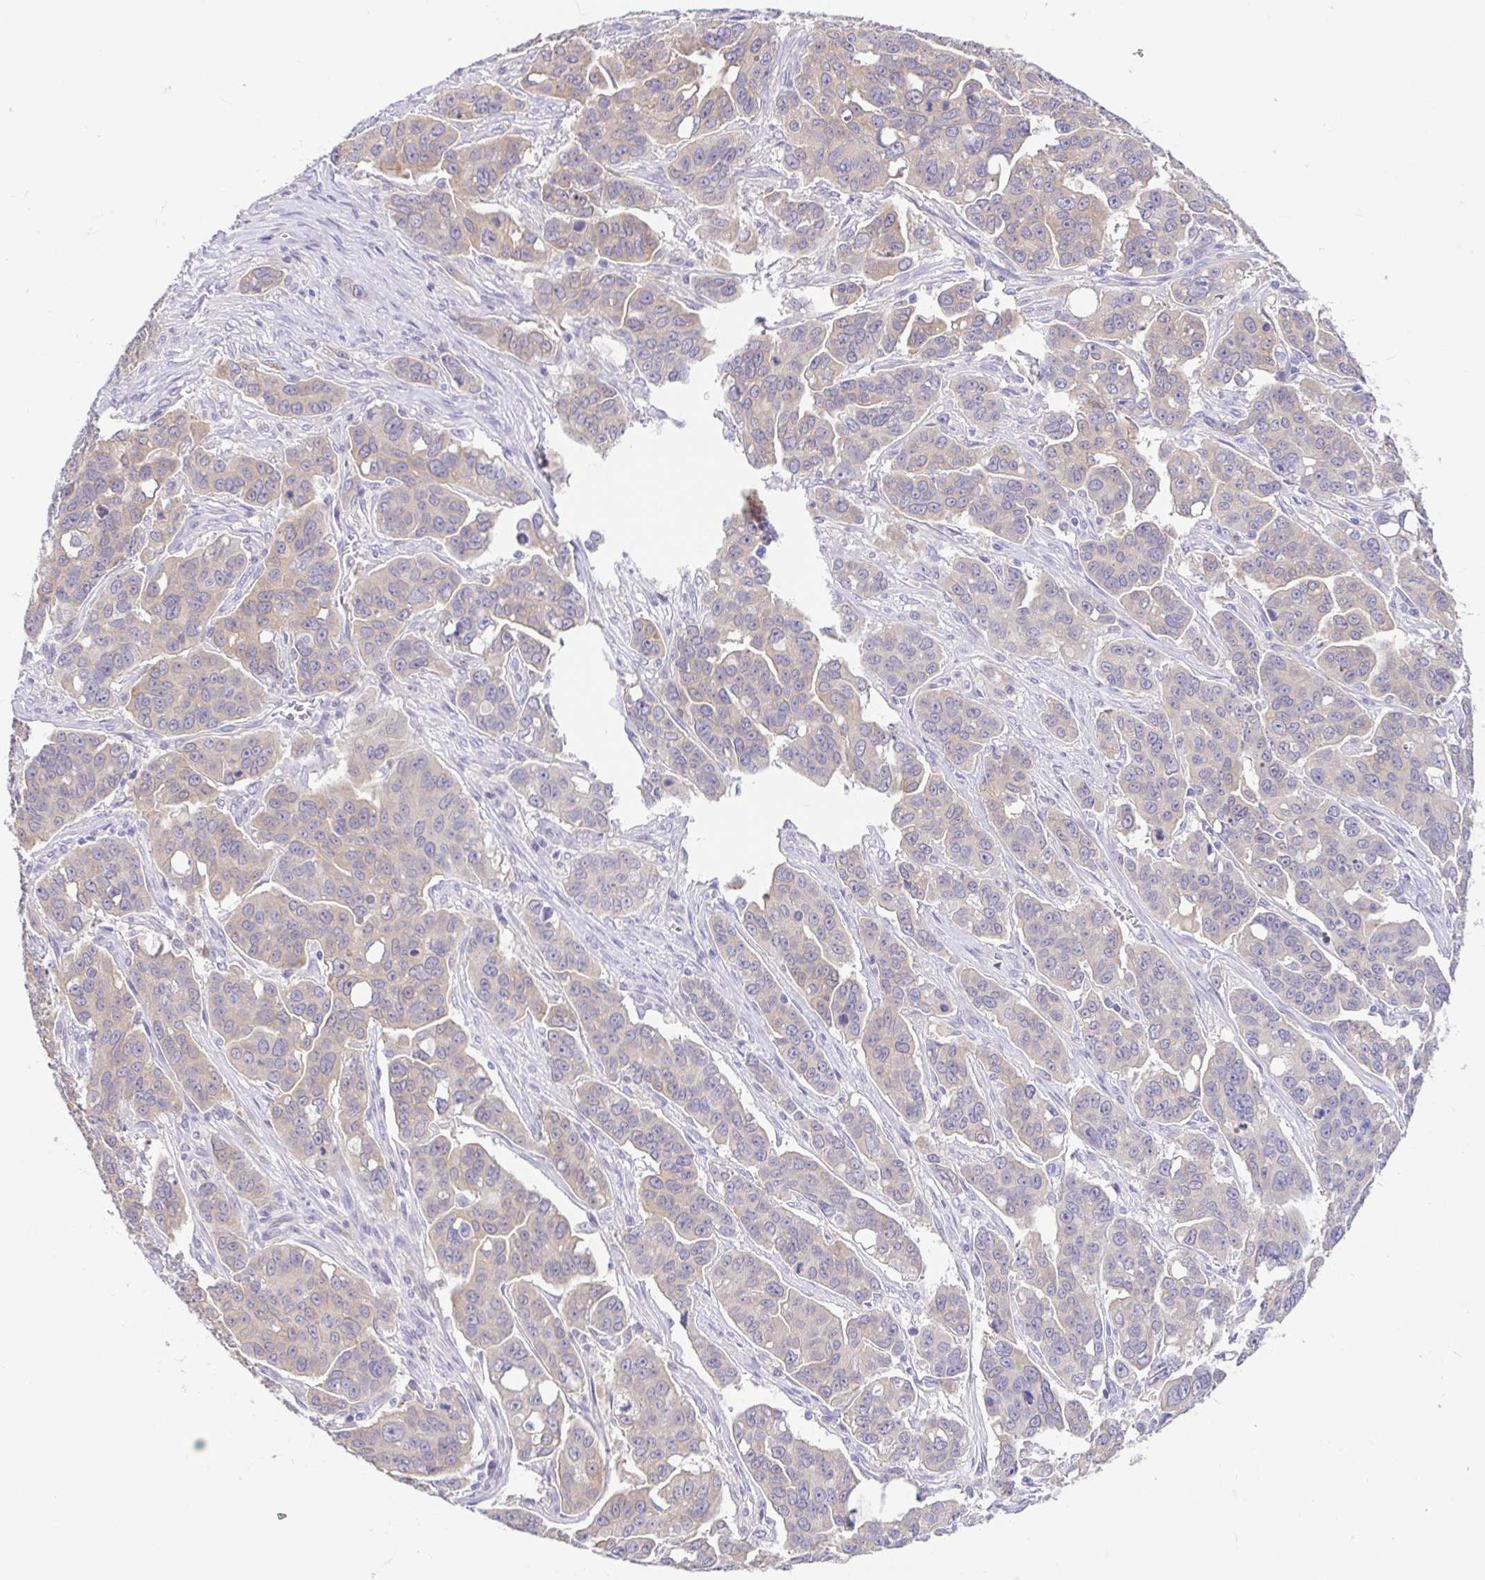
{"staining": {"intensity": "weak", "quantity": "25%-75%", "location": "cytoplasmic/membranous"}, "tissue": "ovarian cancer", "cell_type": "Tumor cells", "image_type": "cancer", "snomed": [{"axis": "morphology", "description": "Carcinoma, endometroid"}, {"axis": "topography", "description": "Ovary"}], "caption": "Immunohistochemistry (IHC) of ovarian cancer (endometroid carcinoma) shows low levels of weak cytoplasmic/membranous expression in about 25%-75% of tumor cells.", "gene": "FABP3", "patient": {"sex": "female", "age": 78}}